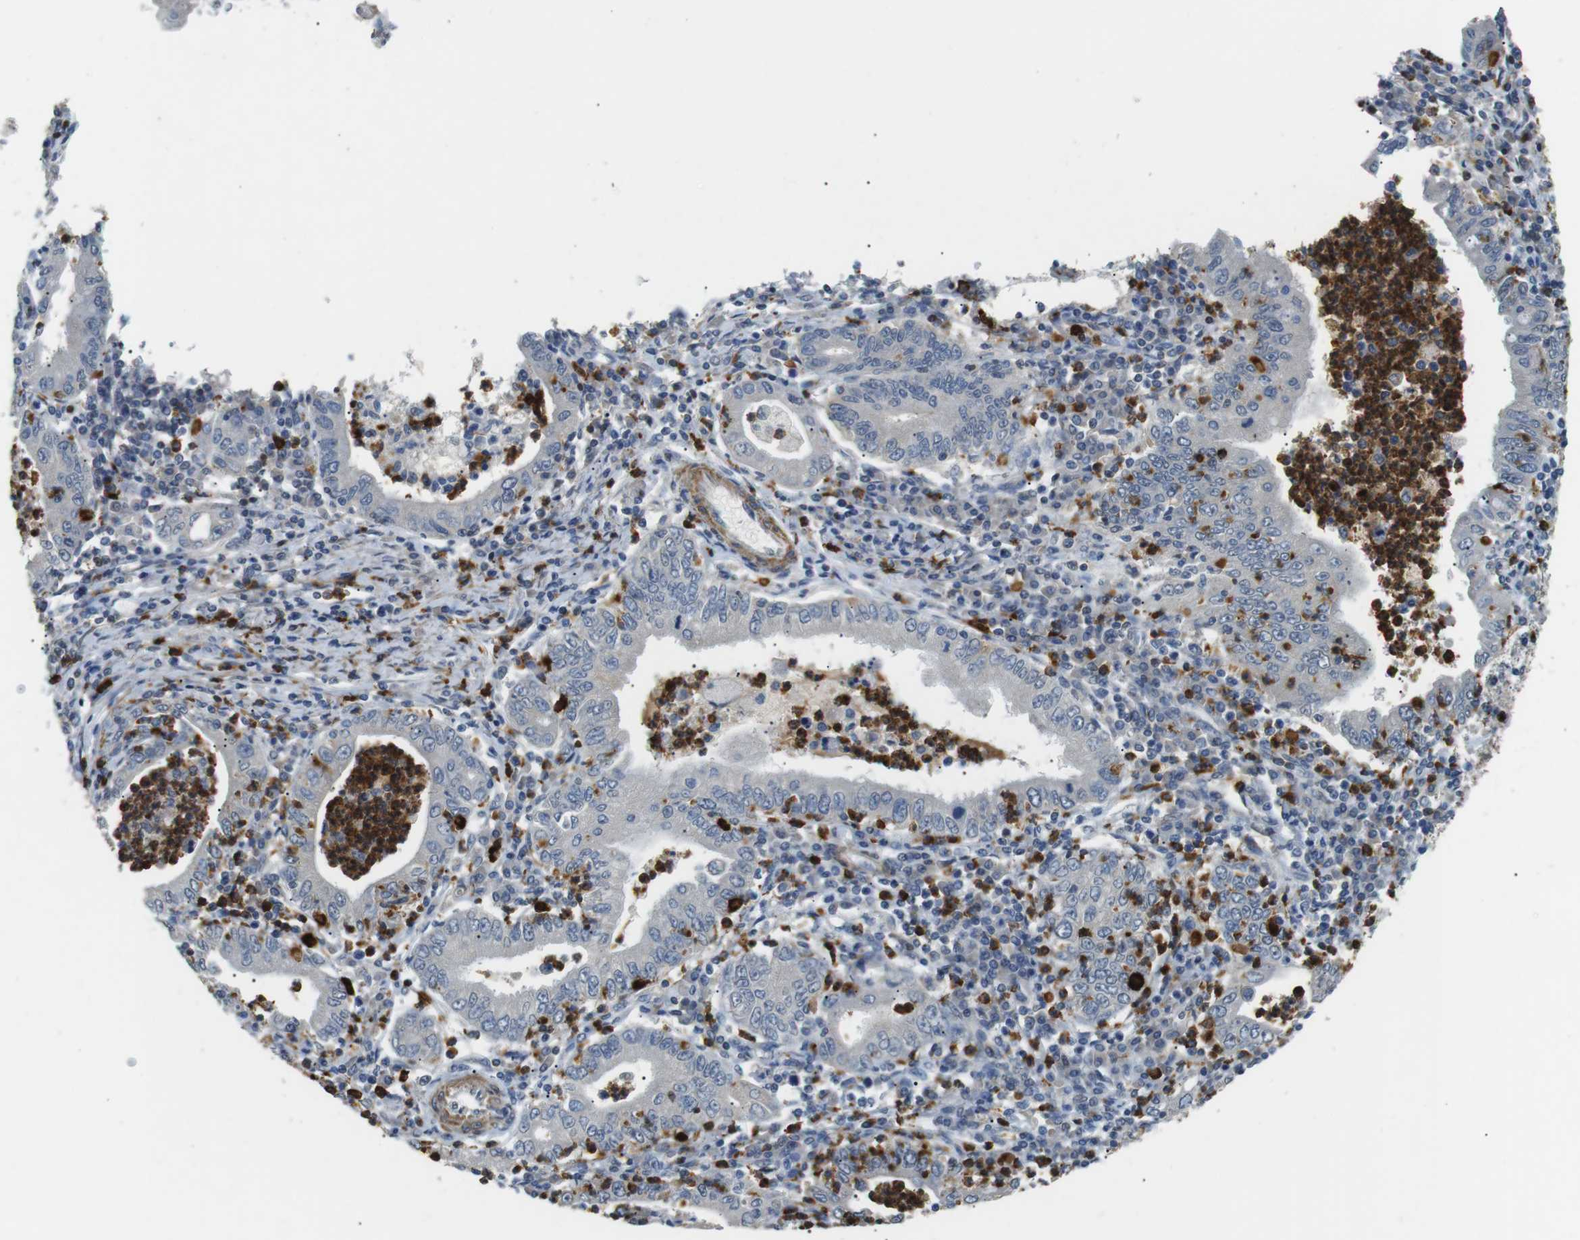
{"staining": {"intensity": "negative", "quantity": "none", "location": "none"}, "tissue": "stomach cancer", "cell_type": "Tumor cells", "image_type": "cancer", "snomed": [{"axis": "morphology", "description": "Normal tissue, NOS"}, {"axis": "morphology", "description": "Adenocarcinoma, NOS"}, {"axis": "topography", "description": "Esophagus"}, {"axis": "topography", "description": "Stomach, upper"}, {"axis": "topography", "description": "Peripheral nerve tissue"}], "caption": "IHC micrograph of stomach cancer stained for a protein (brown), which exhibits no expression in tumor cells.", "gene": "GZMM", "patient": {"sex": "male", "age": 62}}